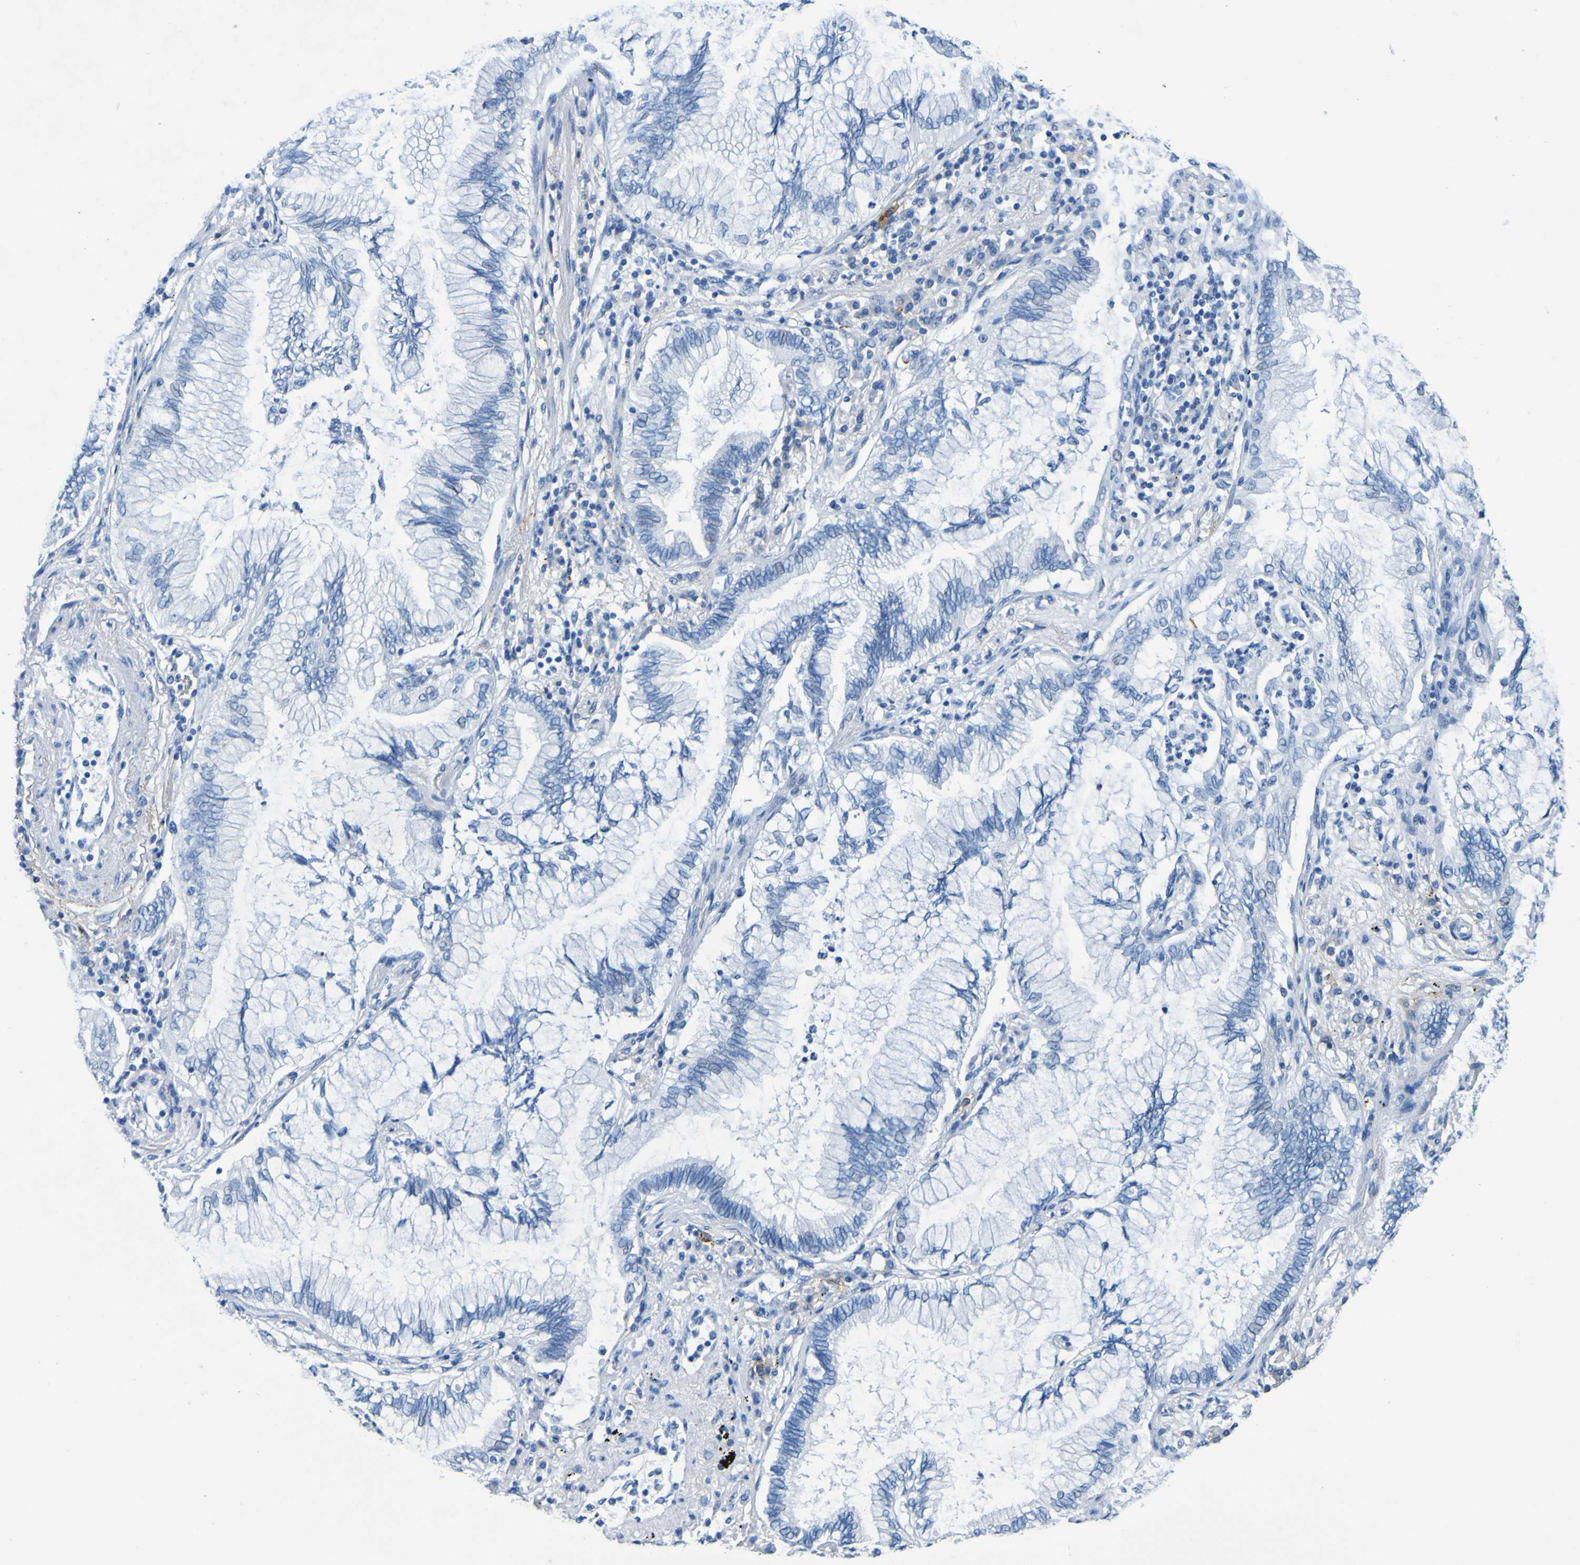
{"staining": {"intensity": "negative", "quantity": "none", "location": "none"}, "tissue": "lung cancer", "cell_type": "Tumor cells", "image_type": "cancer", "snomed": [{"axis": "morphology", "description": "Normal tissue, NOS"}, {"axis": "morphology", "description": "Adenocarcinoma, NOS"}, {"axis": "topography", "description": "Bronchus"}, {"axis": "topography", "description": "Lung"}], "caption": "Immunohistochemical staining of adenocarcinoma (lung) demonstrates no significant expression in tumor cells.", "gene": "DPEP1", "patient": {"sex": "female", "age": 70}}